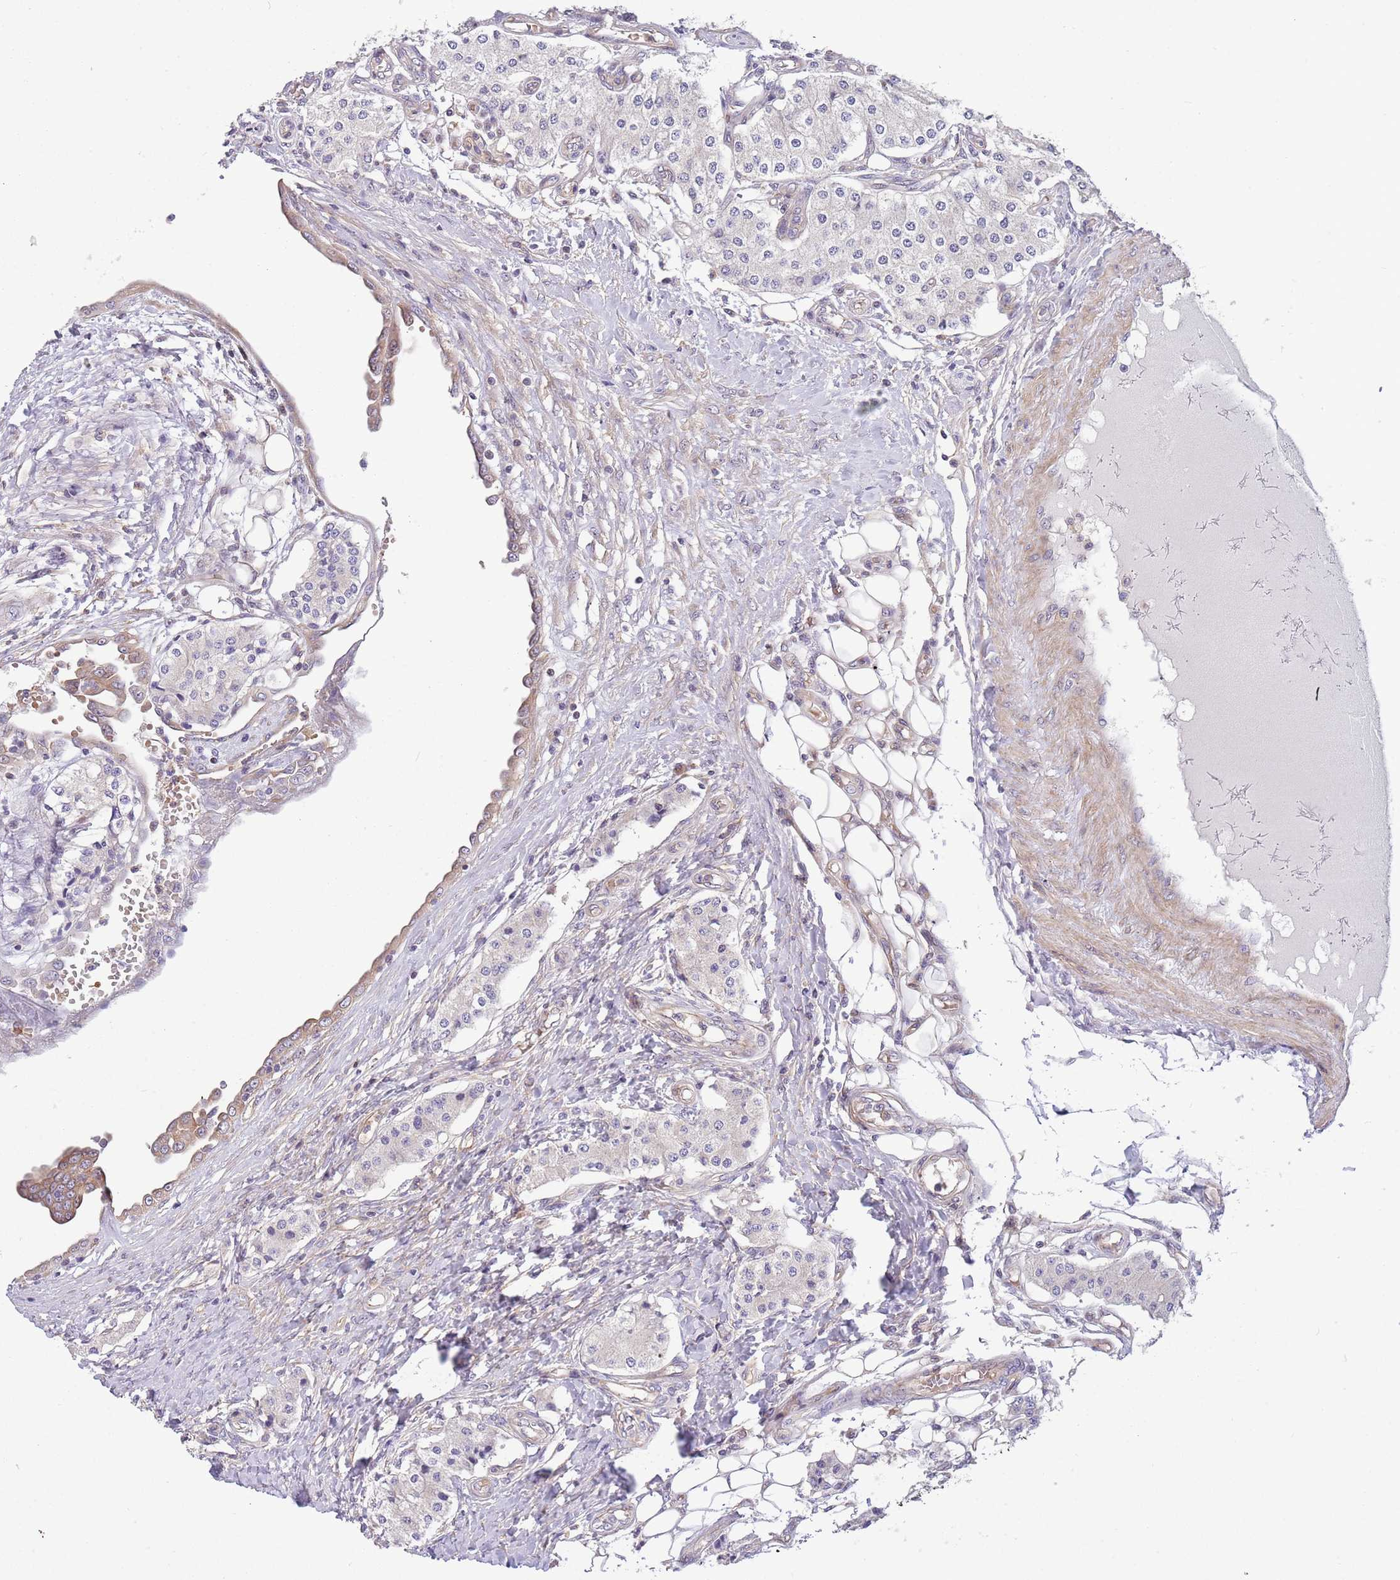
{"staining": {"intensity": "negative", "quantity": "none", "location": "none"}, "tissue": "carcinoid", "cell_type": "Tumor cells", "image_type": "cancer", "snomed": [{"axis": "morphology", "description": "Carcinoid, malignant, NOS"}, {"axis": "topography", "description": "Colon"}], "caption": "IHC of human carcinoid reveals no positivity in tumor cells.", "gene": "ITGB6", "patient": {"sex": "female", "age": 52}}